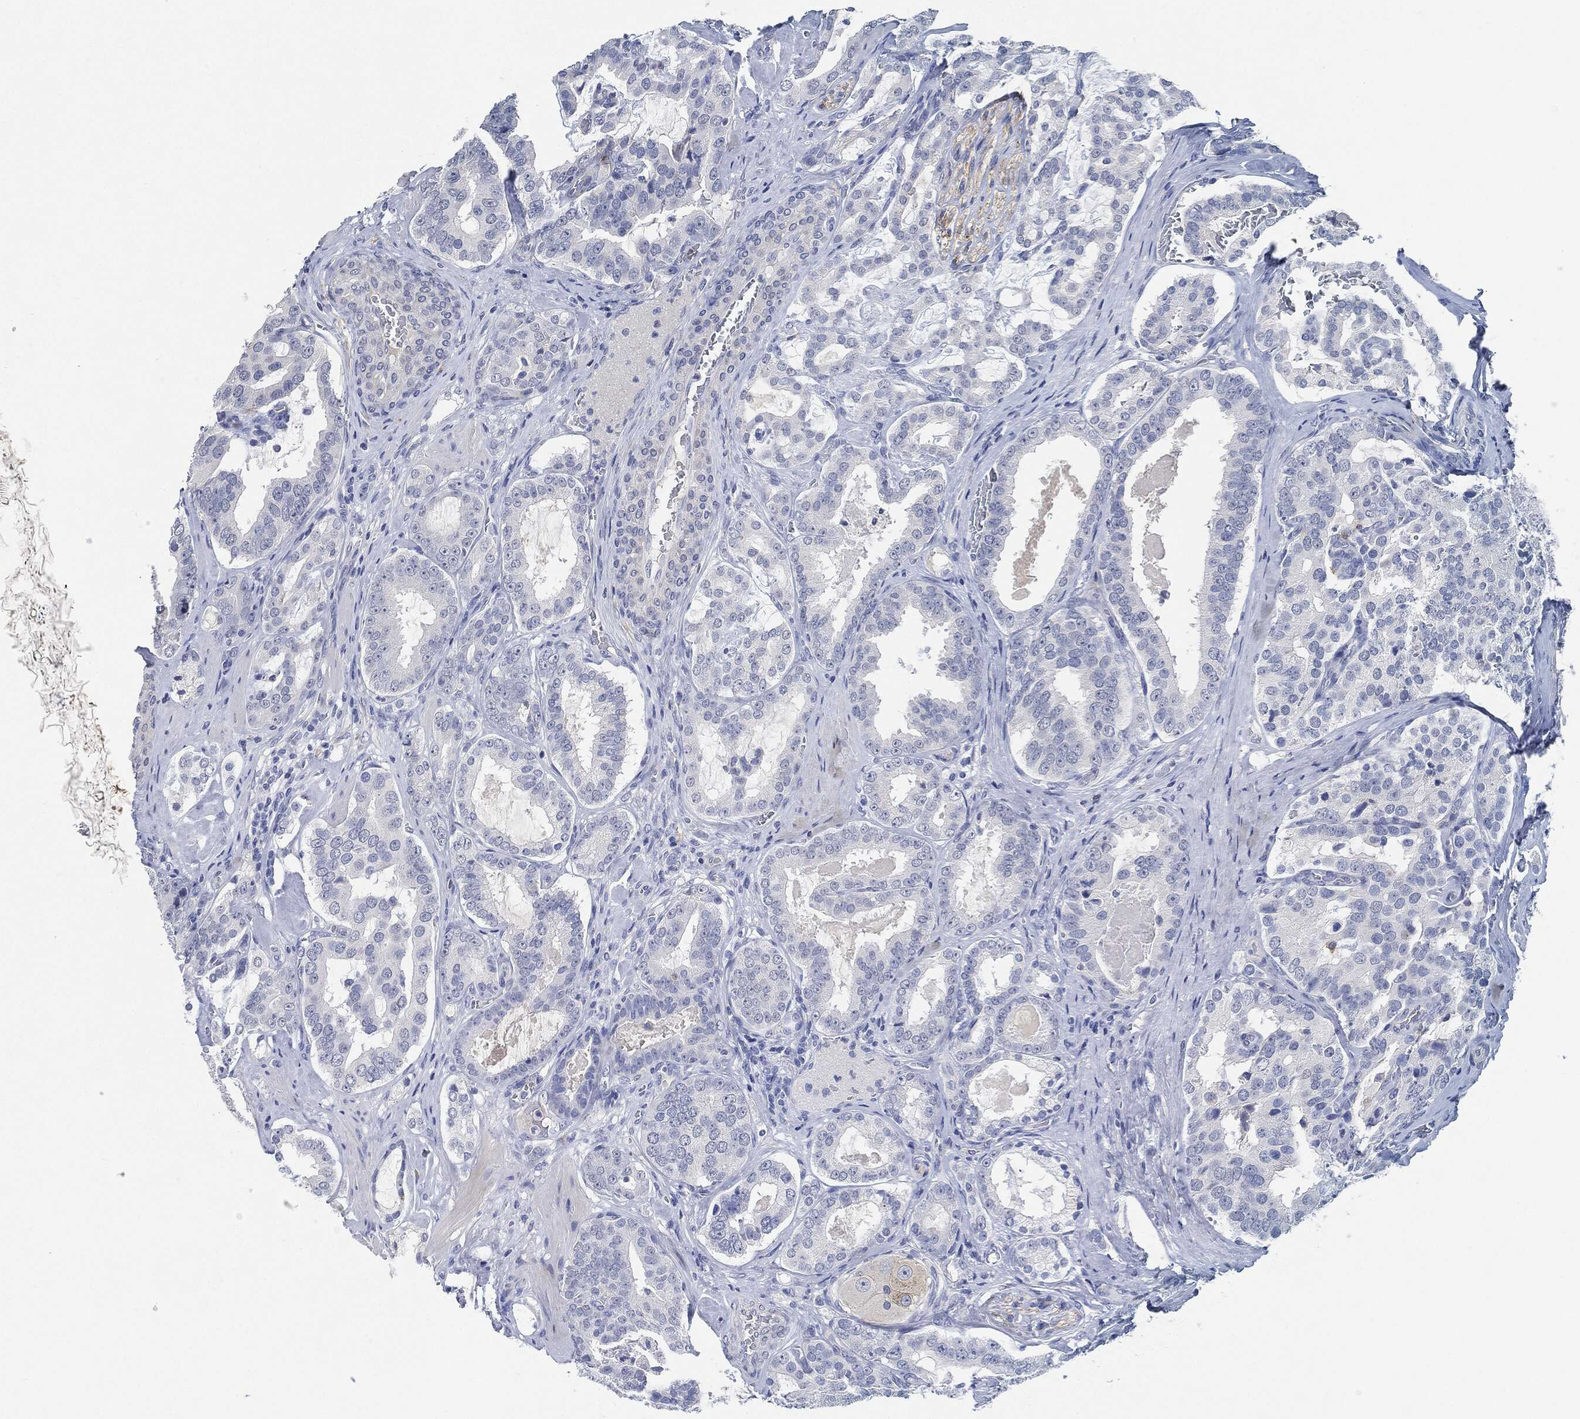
{"staining": {"intensity": "negative", "quantity": "none", "location": "none"}, "tissue": "prostate cancer", "cell_type": "Tumor cells", "image_type": "cancer", "snomed": [{"axis": "morphology", "description": "Adenocarcinoma, NOS"}, {"axis": "topography", "description": "Prostate"}], "caption": "IHC of adenocarcinoma (prostate) reveals no staining in tumor cells.", "gene": "NTRK1", "patient": {"sex": "male", "age": 67}}